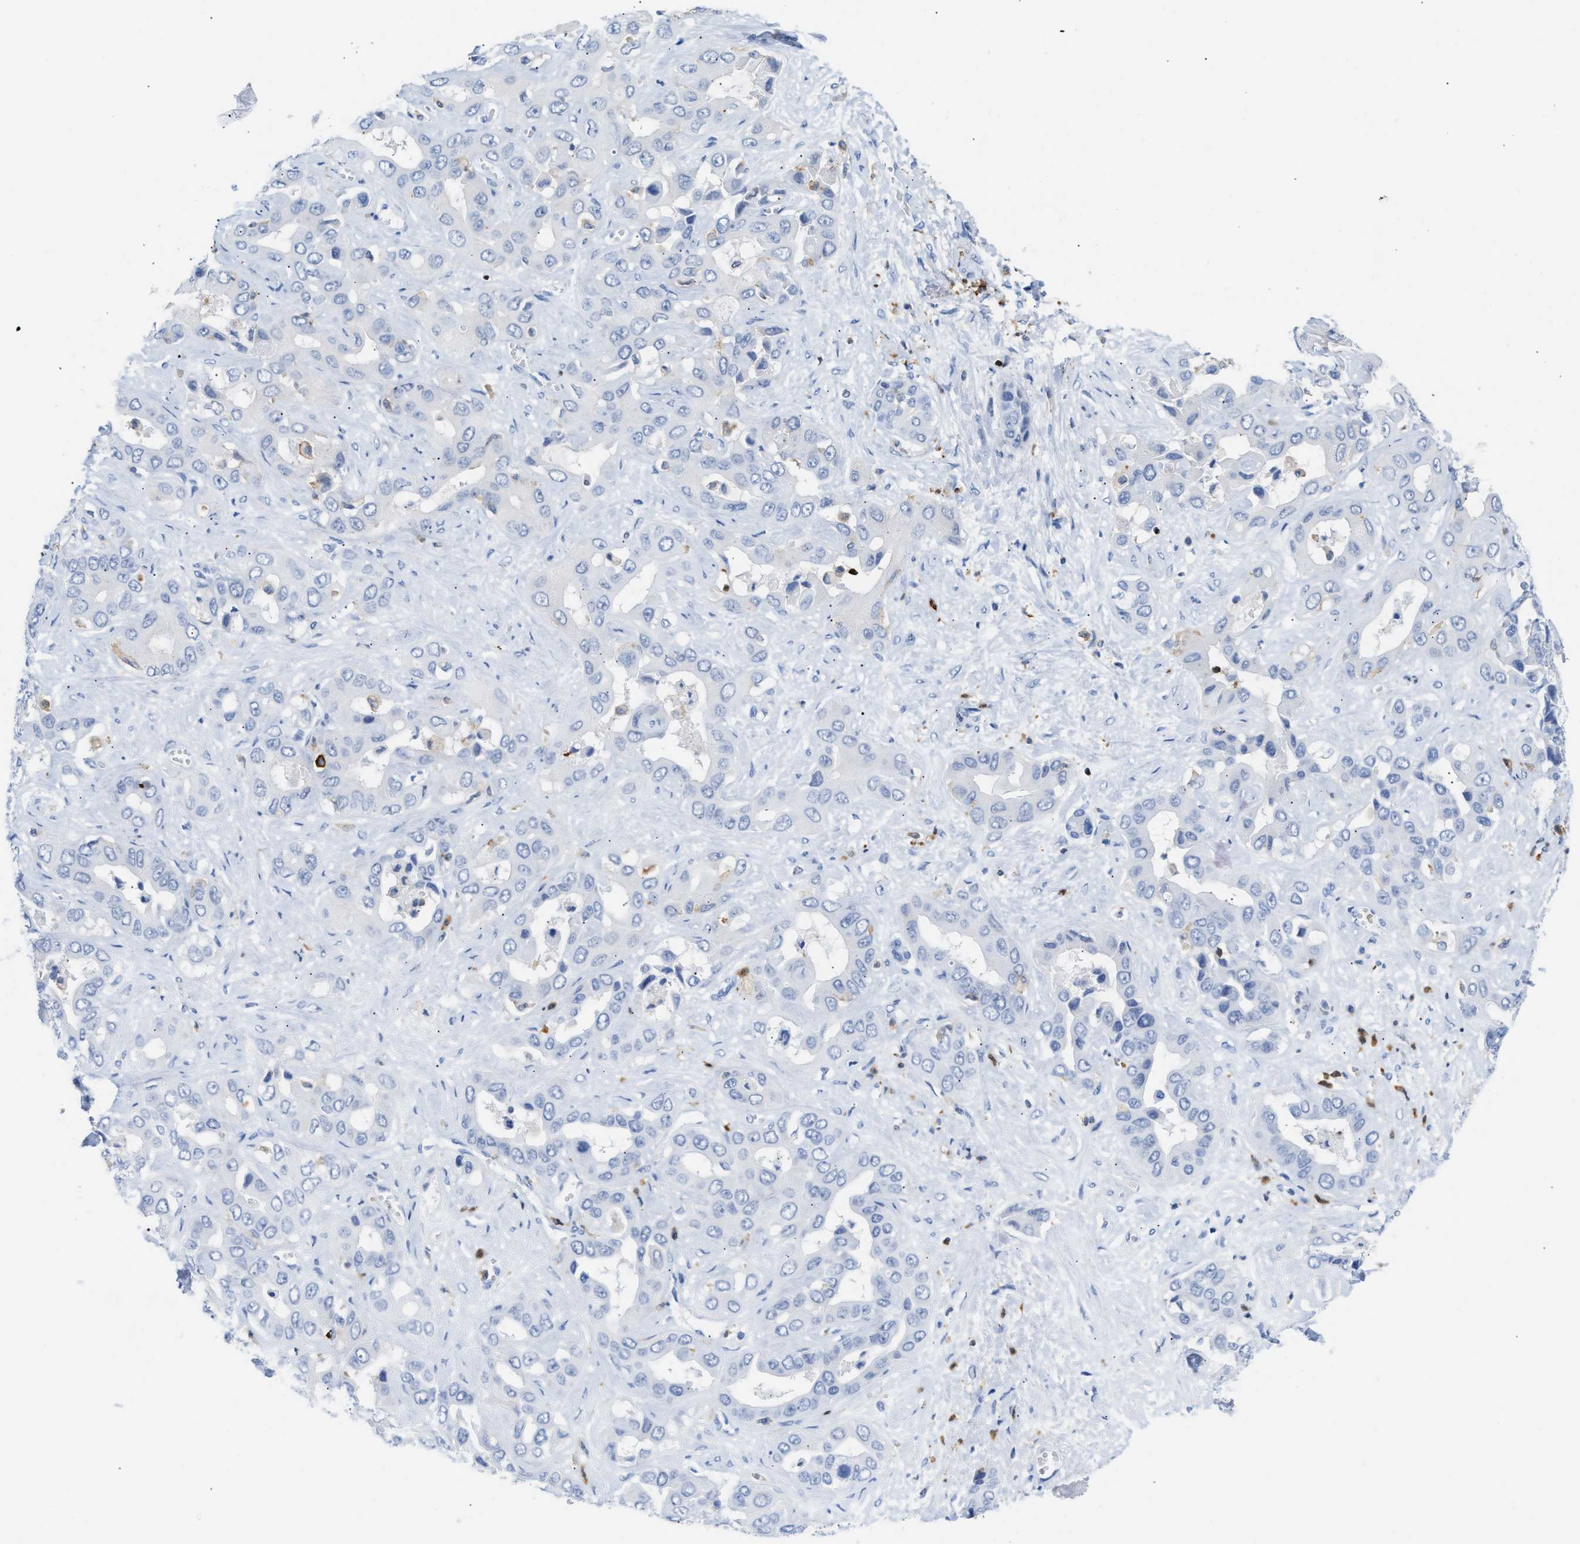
{"staining": {"intensity": "negative", "quantity": "none", "location": "none"}, "tissue": "liver cancer", "cell_type": "Tumor cells", "image_type": "cancer", "snomed": [{"axis": "morphology", "description": "Cholangiocarcinoma"}, {"axis": "topography", "description": "Liver"}], "caption": "High magnification brightfield microscopy of liver cancer (cholangiocarcinoma) stained with DAB (3,3'-diaminobenzidine) (brown) and counterstained with hematoxylin (blue): tumor cells show no significant staining.", "gene": "LCP1", "patient": {"sex": "female", "age": 52}}